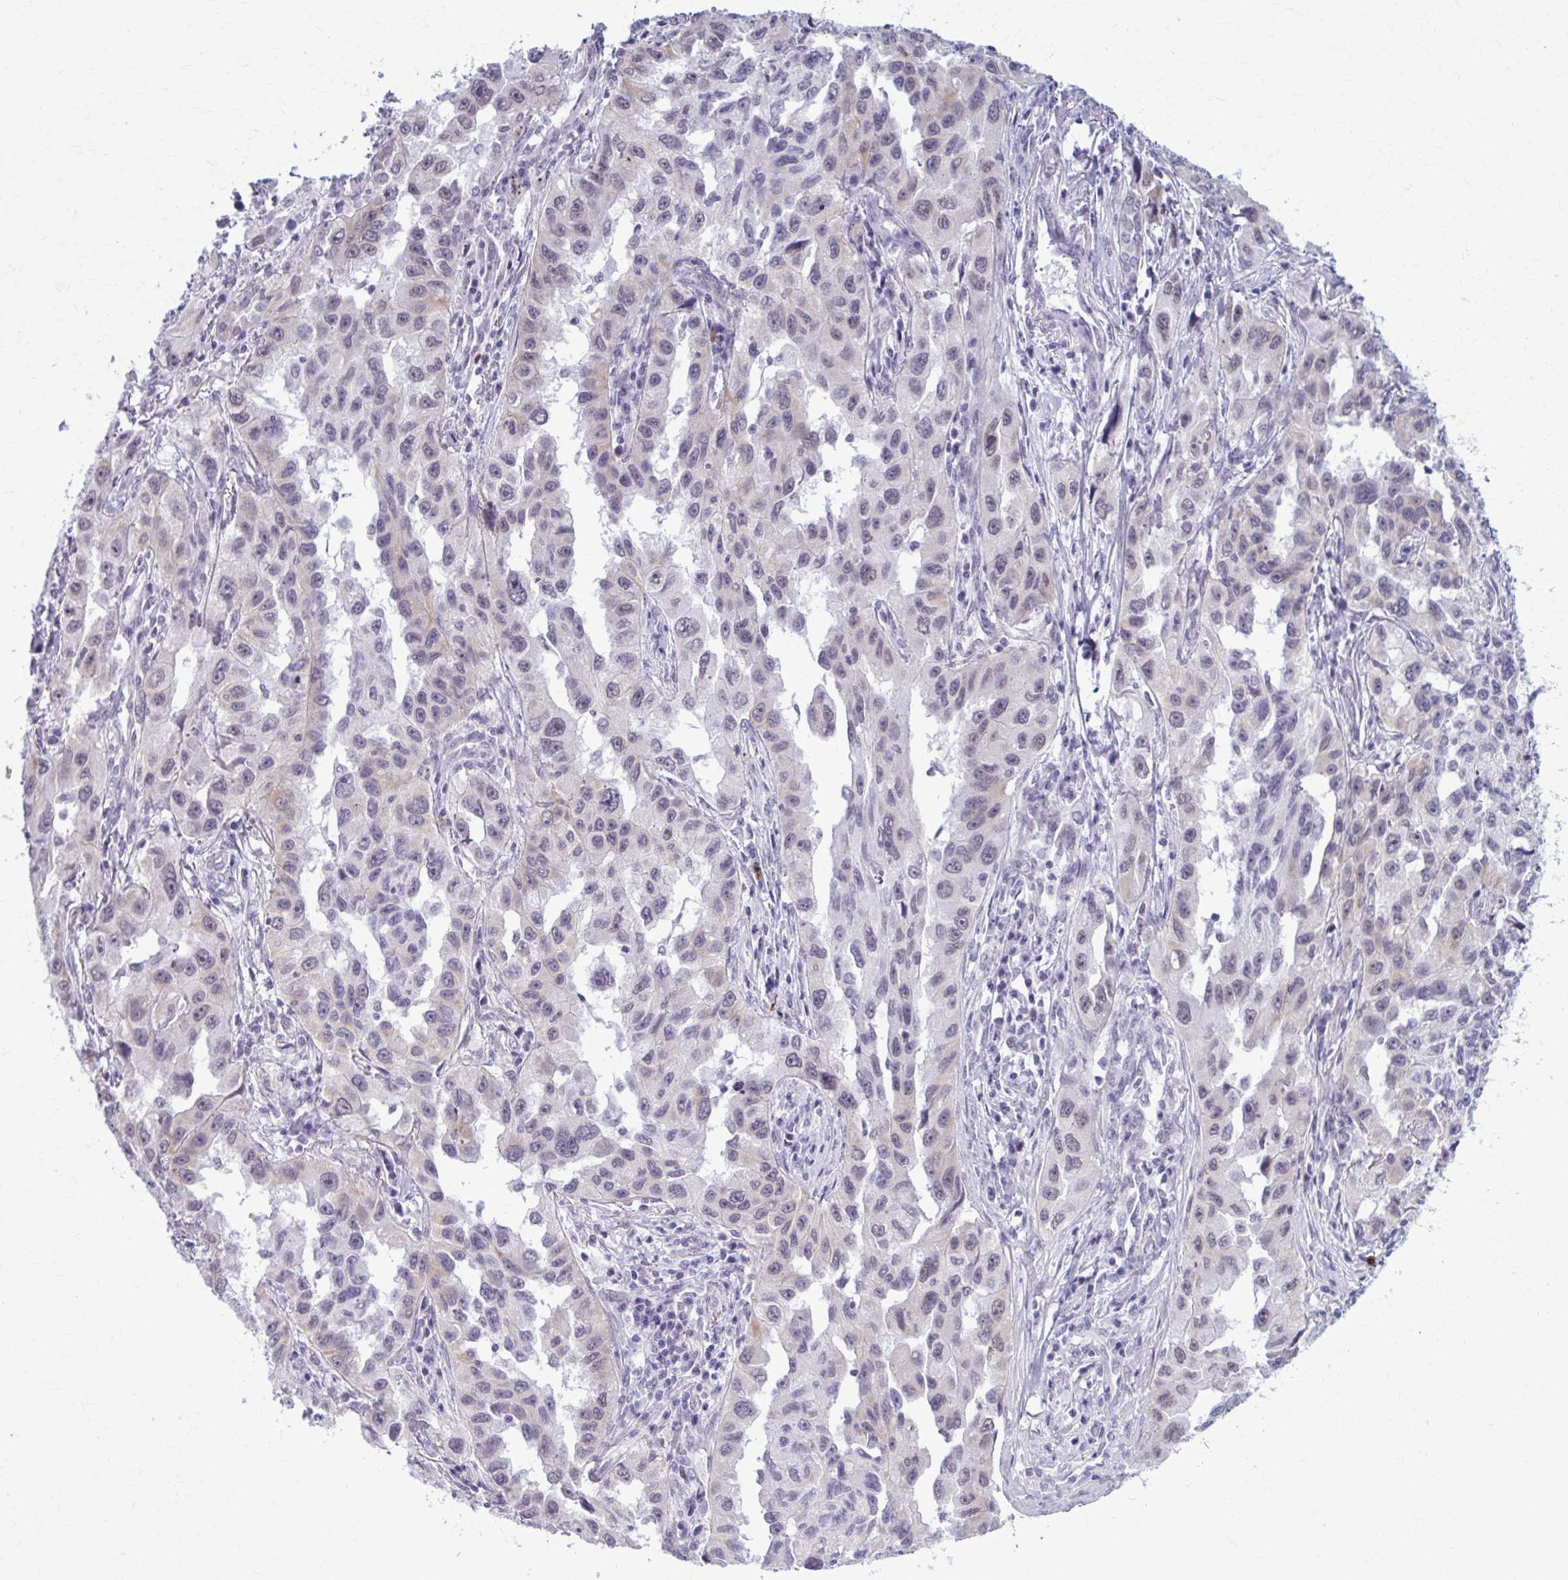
{"staining": {"intensity": "negative", "quantity": "none", "location": "none"}, "tissue": "lung cancer", "cell_type": "Tumor cells", "image_type": "cancer", "snomed": [{"axis": "morphology", "description": "Adenocarcinoma, NOS"}, {"axis": "topography", "description": "Lung"}], "caption": "Lung adenocarcinoma was stained to show a protein in brown. There is no significant staining in tumor cells.", "gene": "NUMBL", "patient": {"sex": "female", "age": 73}}